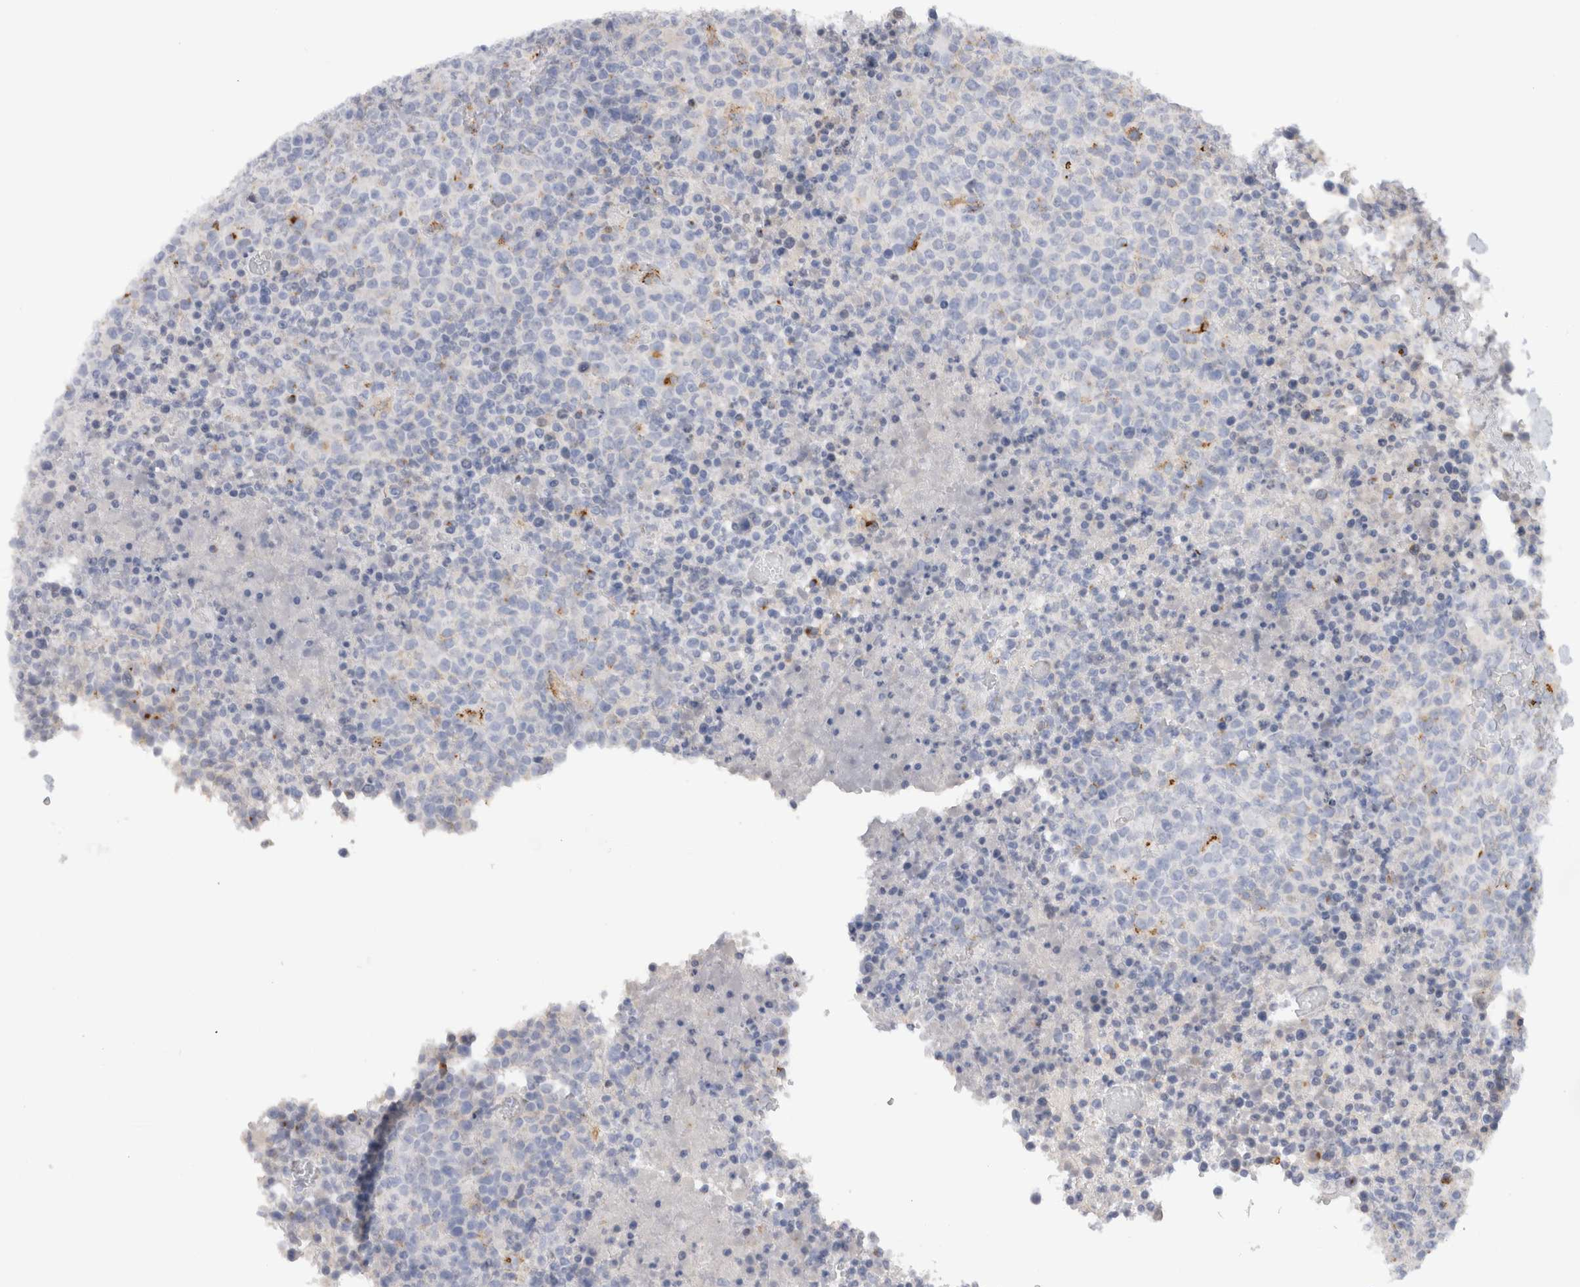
{"staining": {"intensity": "negative", "quantity": "none", "location": "none"}, "tissue": "lymphoma", "cell_type": "Tumor cells", "image_type": "cancer", "snomed": [{"axis": "morphology", "description": "Malignant lymphoma, non-Hodgkin's type, High grade"}, {"axis": "topography", "description": "Lymph node"}], "caption": "The image exhibits no staining of tumor cells in lymphoma.", "gene": "LAMP3", "patient": {"sex": "male", "age": 13}}